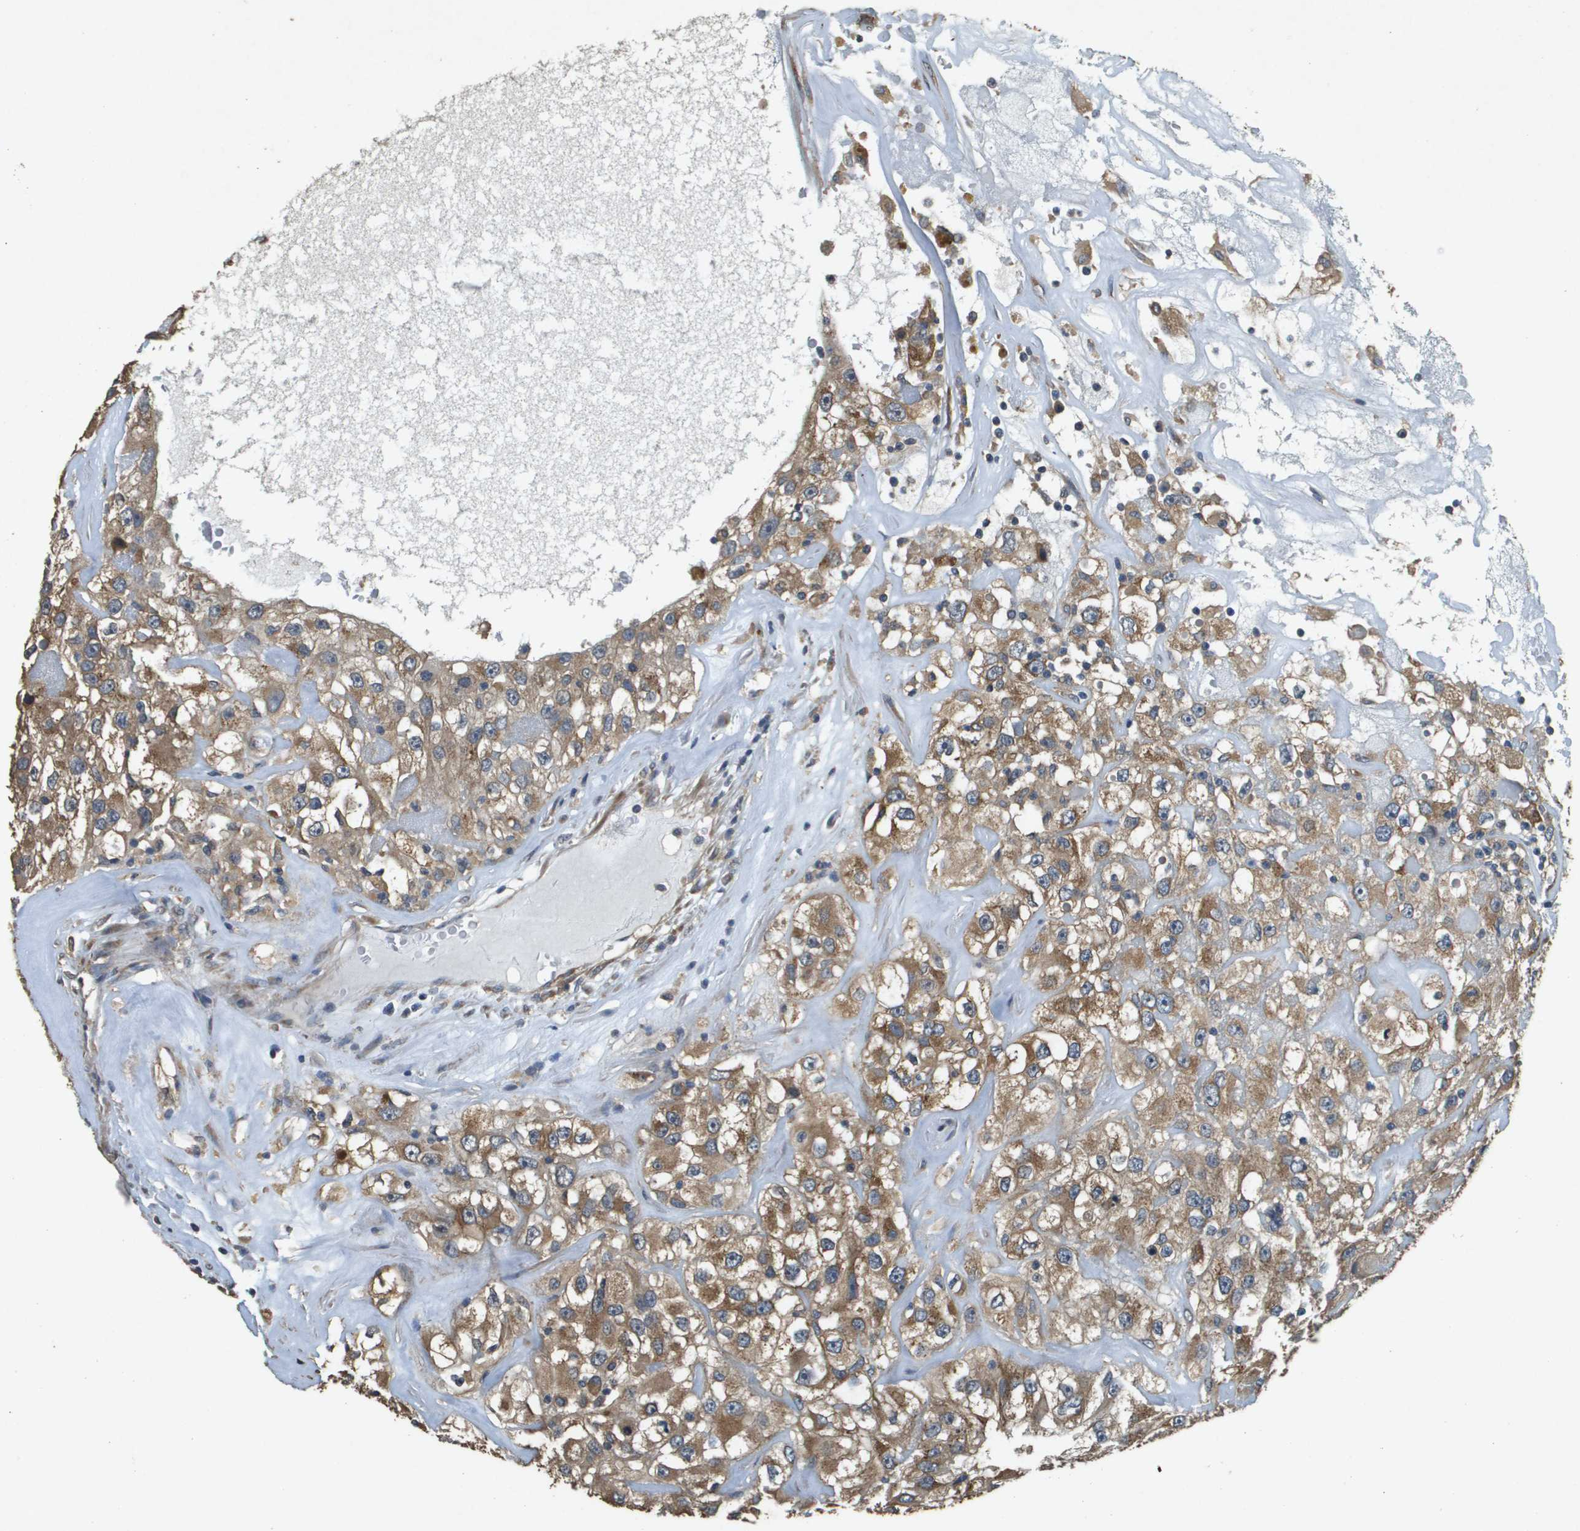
{"staining": {"intensity": "moderate", "quantity": ">75%", "location": "cytoplasmic/membranous"}, "tissue": "renal cancer", "cell_type": "Tumor cells", "image_type": "cancer", "snomed": [{"axis": "morphology", "description": "Adenocarcinoma, NOS"}, {"axis": "topography", "description": "Kidney"}], "caption": "Tumor cells reveal medium levels of moderate cytoplasmic/membranous expression in about >75% of cells in adenocarcinoma (renal).", "gene": "RAB6B", "patient": {"sex": "female", "age": 52}}